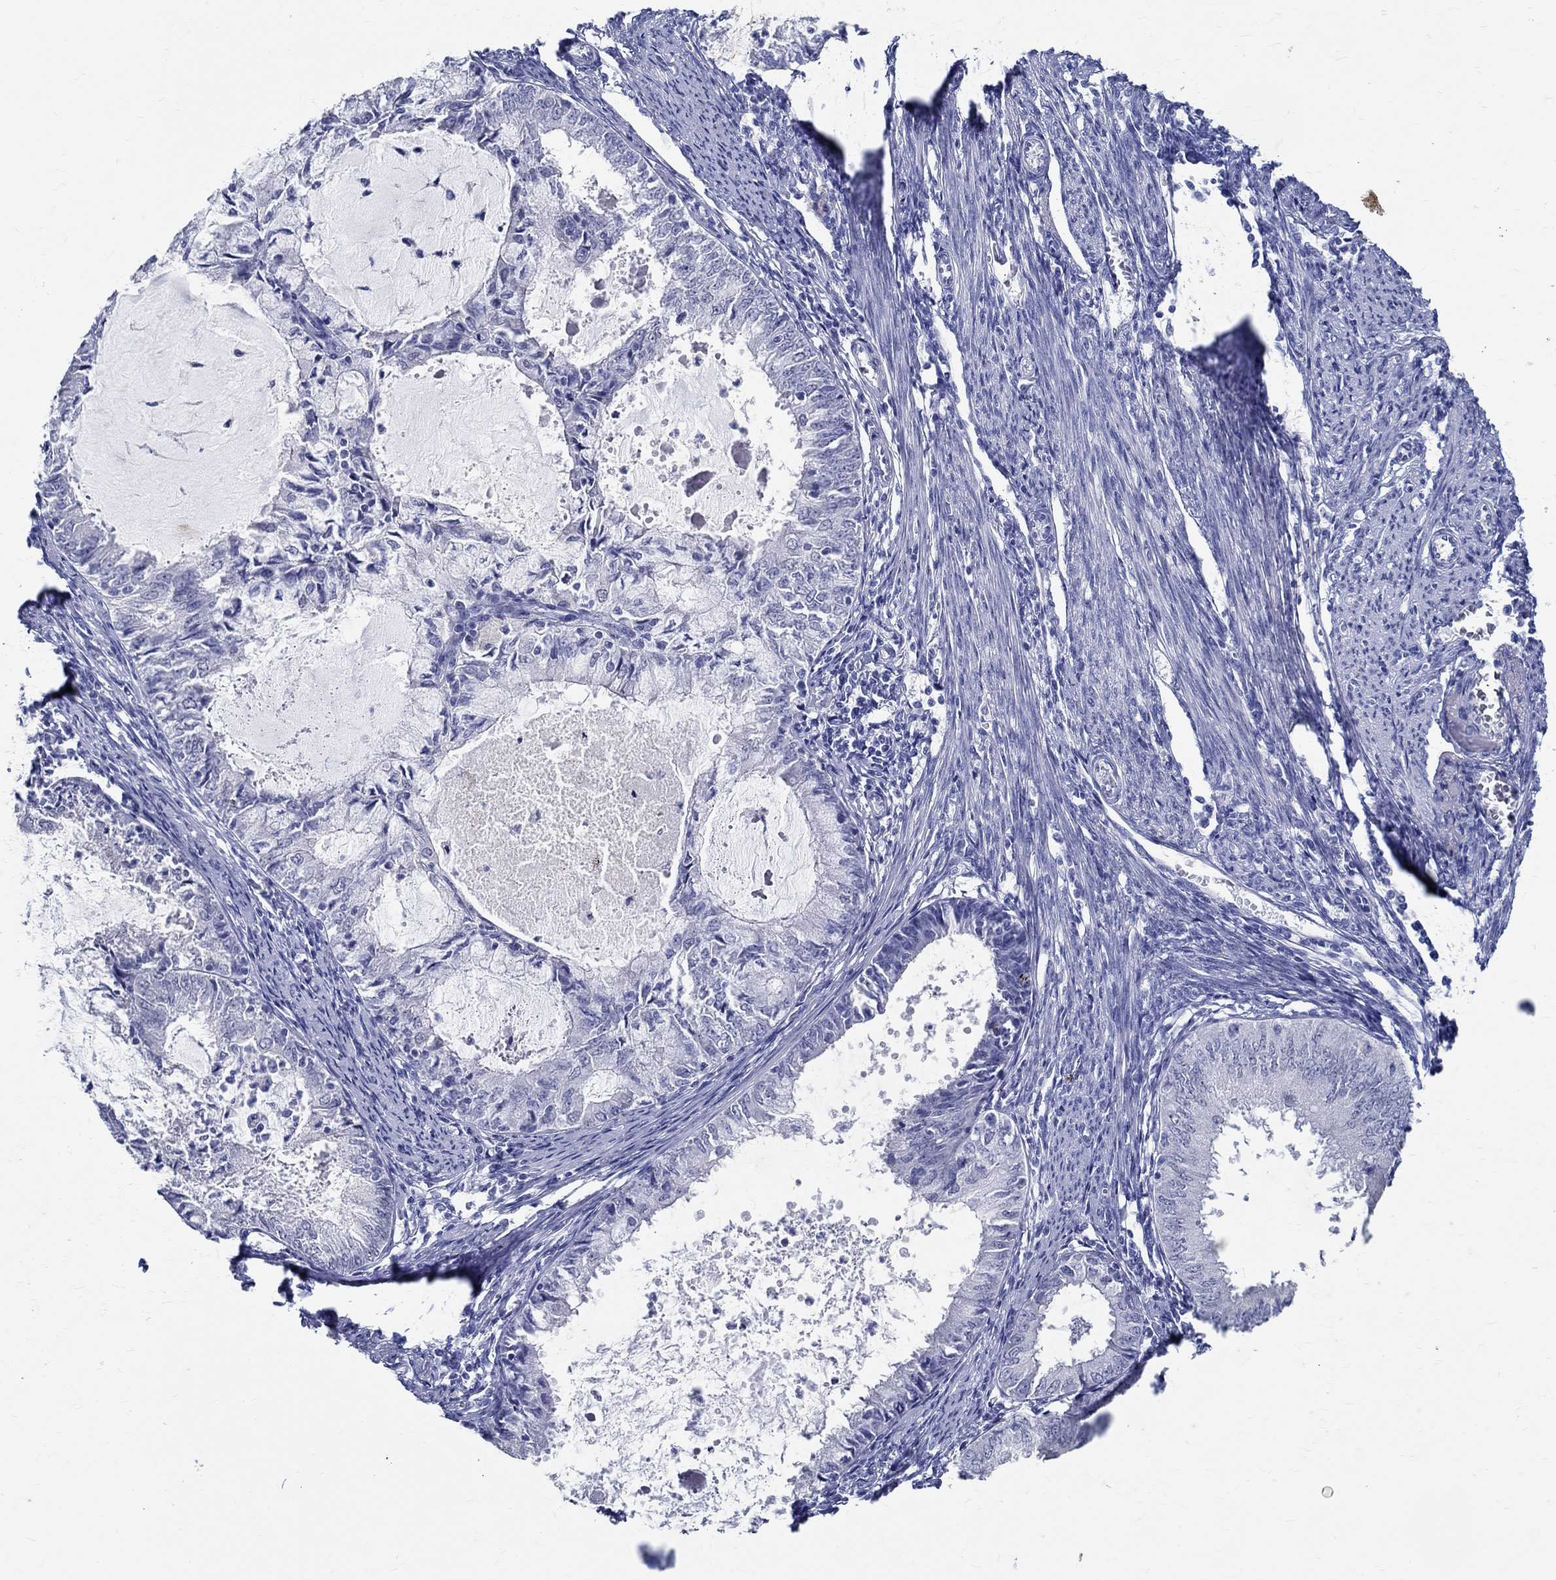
{"staining": {"intensity": "negative", "quantity": "none", "location": "none"}, "tissue": "endometrial cancer", "cell_type": "Tumor cells", "image_type": "cancer", "snomed": [{"axis": "morphology", "description": "Adenocarcinoma, NOS"}, {"axis": "topography", "description": "Endometrium"}], "caption": "Immunohistochemistry photomicrograph of neoplastic tissue: endometrial cancer stained with DAB (3,3'-diaminobenzidine) shows no significant protein expression in tumor cells.", "gene": "TSPAN16", "patient": {"sex": "female", "age": 57}}